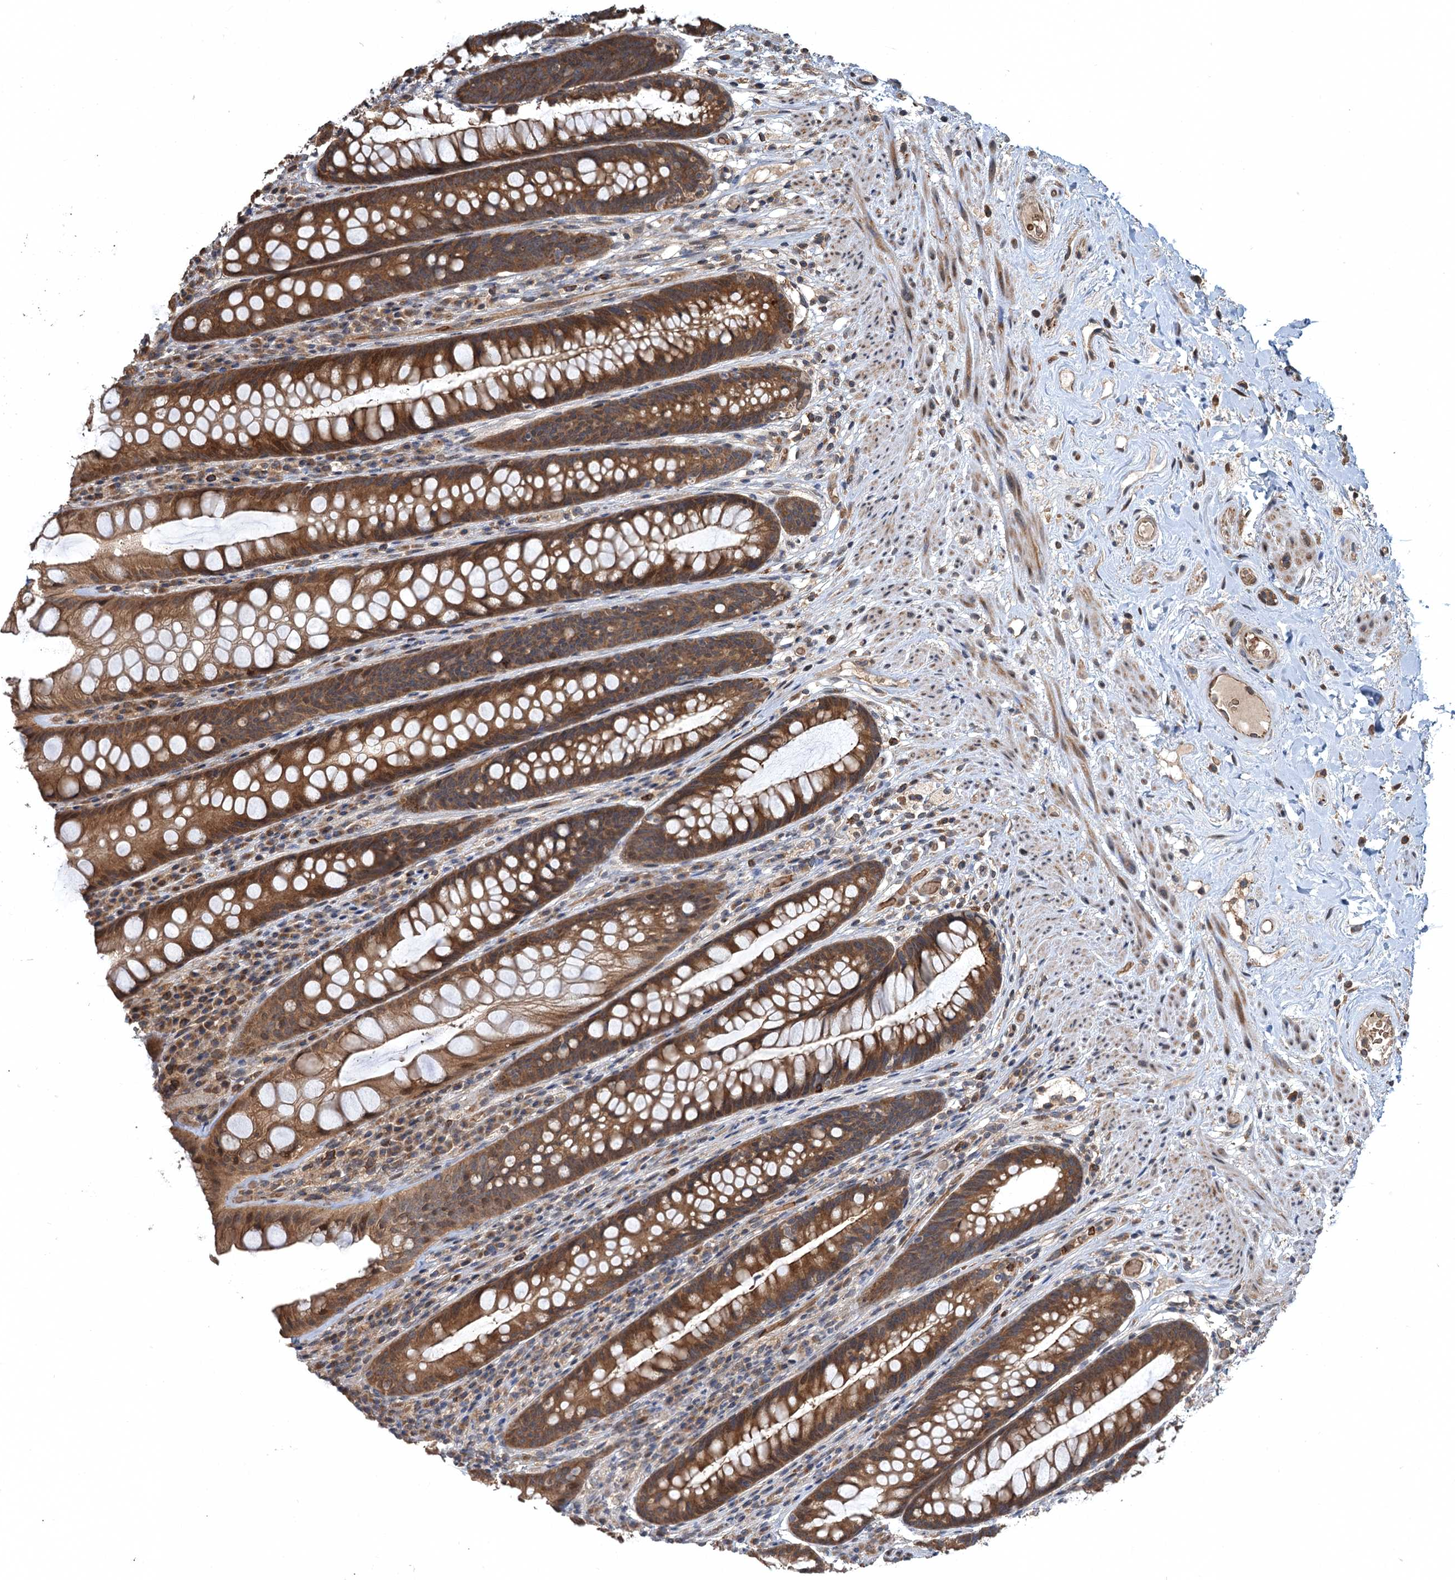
{"staining": {"intensity": "moderate", "quantity": ">75%", "location": "cytoplasmic/membranous"}, "tissue": "rectum", "cell_type": "Glandular cells", "image_type": "normal", "snomed": [{"axis": "morphology", "description": "Normal tissue, NOS"}, {"axis": "topography", "description": "Rectum"}], "caption": "High-magnification brightfield microscopy of benign rectum stained with DAB (3,3'-diaminobenzidine) (brown) and counterstained with hematoxylin (blue). glandular cells exhibit moderate cytoplasmic/membranous staining is seen in about>75% of cells.", "gene": "SNX32", "patient": {"sex": "male", "age": 74}}